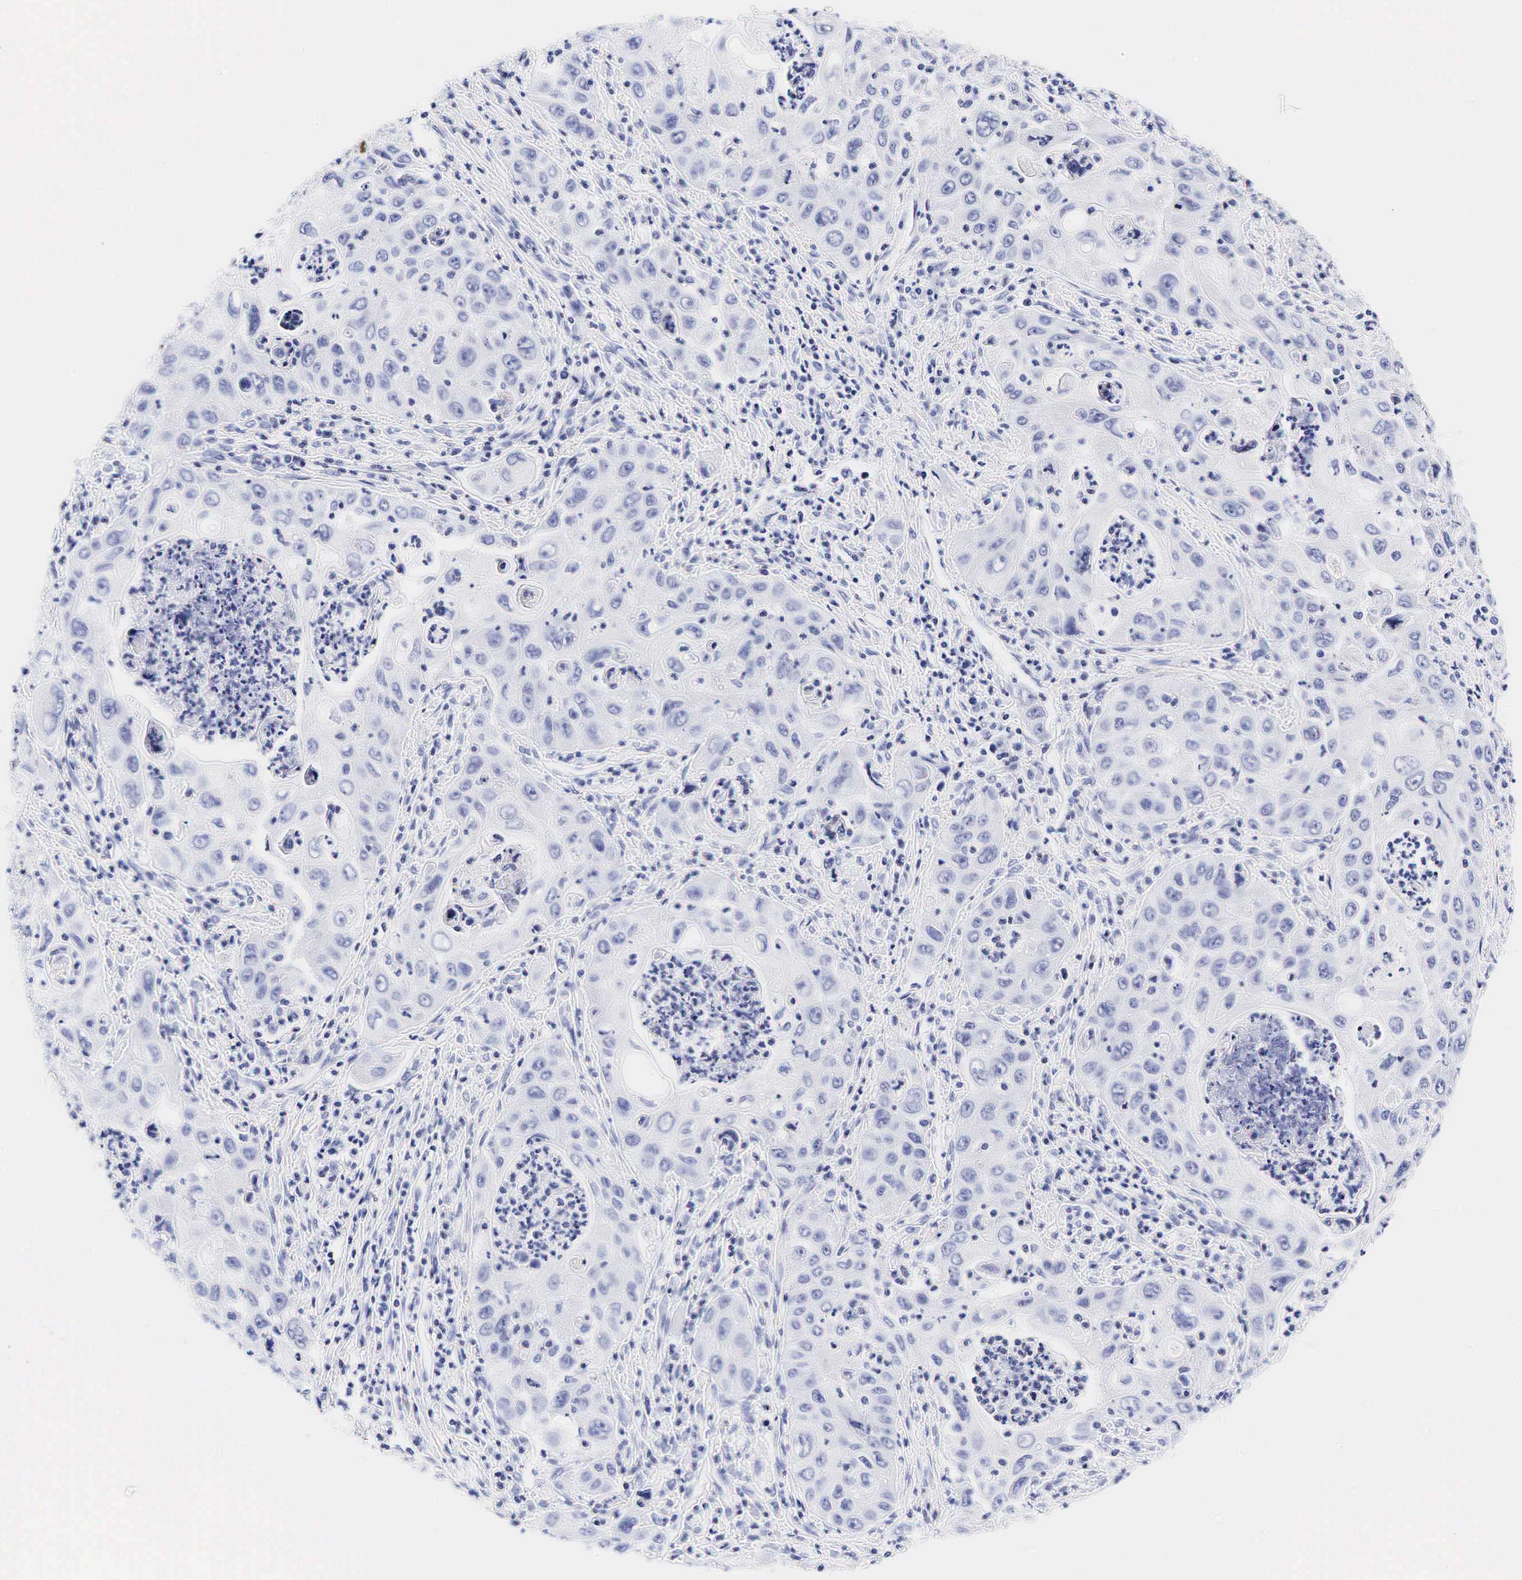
{"staining": {"intensity": "negative", "quantity": "none", "location": "none"}, "tissue": "pancreatic cancer", "cell_type": "Tumor cells", "image_type": "cancer", "snomed": [{"axis": "morphology", "description": "Adenocarcinoma, NOS"}, {"axis": "topography", "description": "Pancreas"}], "caption": "Tumor cells show no significant protein expression in adenocarcinoma (pancreatic).", "gene": "CALD1", "patient": {"sex": "male", "age": 70}}